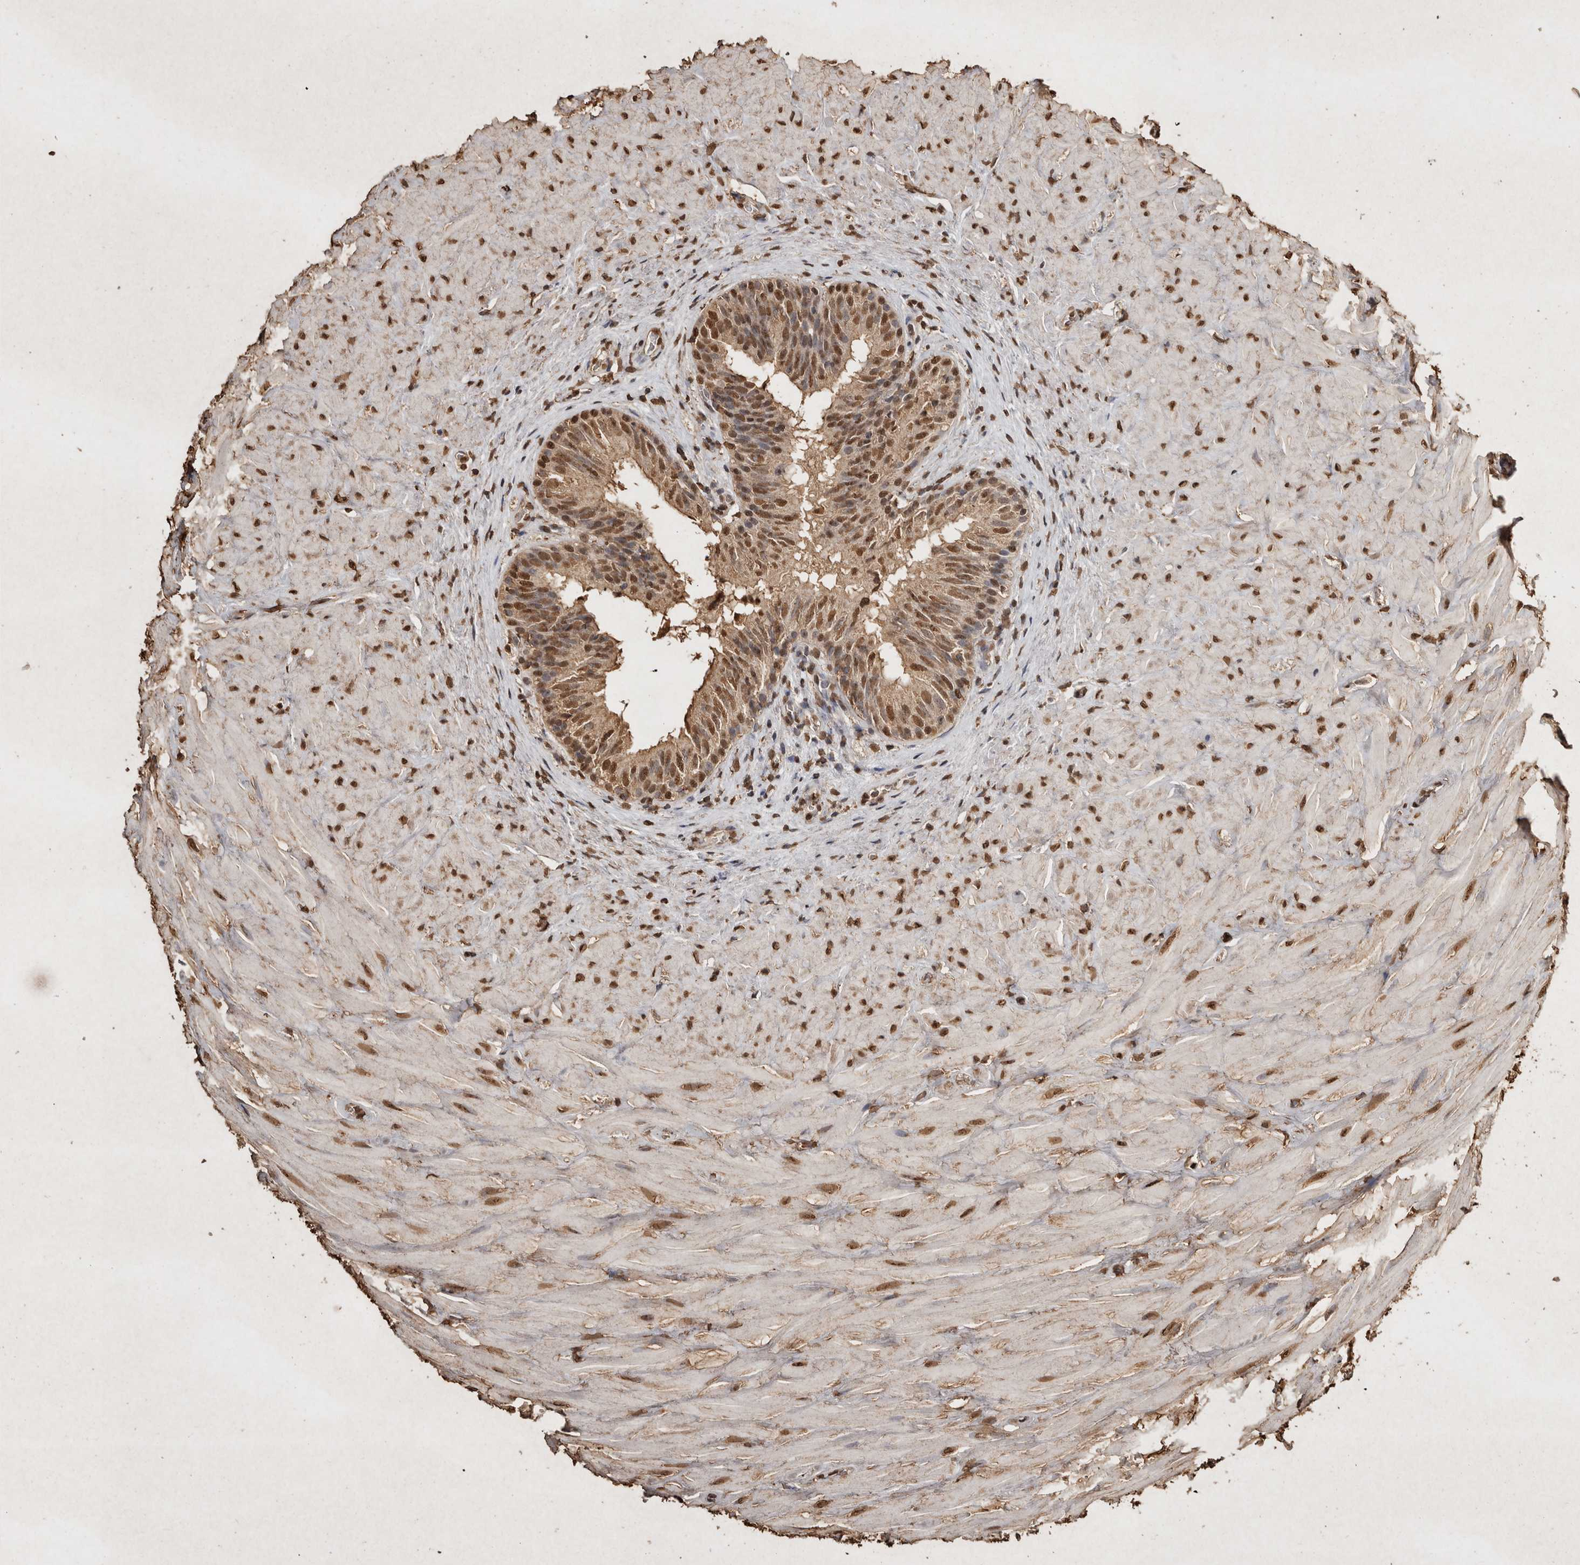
{"staining": {"intensity": "moderate", "quantity": ">75%", "location": "cytoplasmic/membranous,nuclear"}, "tissue": "epididymis", "cell_type": "Glandular cells", "image_type": "normal", "snomed": [{"axis": "morphology", "description": "Normal tissue, NOS"}, {"axis": "topography", "description": "Soft tissue"}, {"axis": "topography", "description": "Epididymis"}], "caption": "Protein staining by IHC exhibits moderate cytoplasmic/membranous,nuclear positivity in approximately >75% of glandular cells in unremarkable epididymis.", "gene": "FSTL3", "patient": {"sex": "male", "age": 26}}